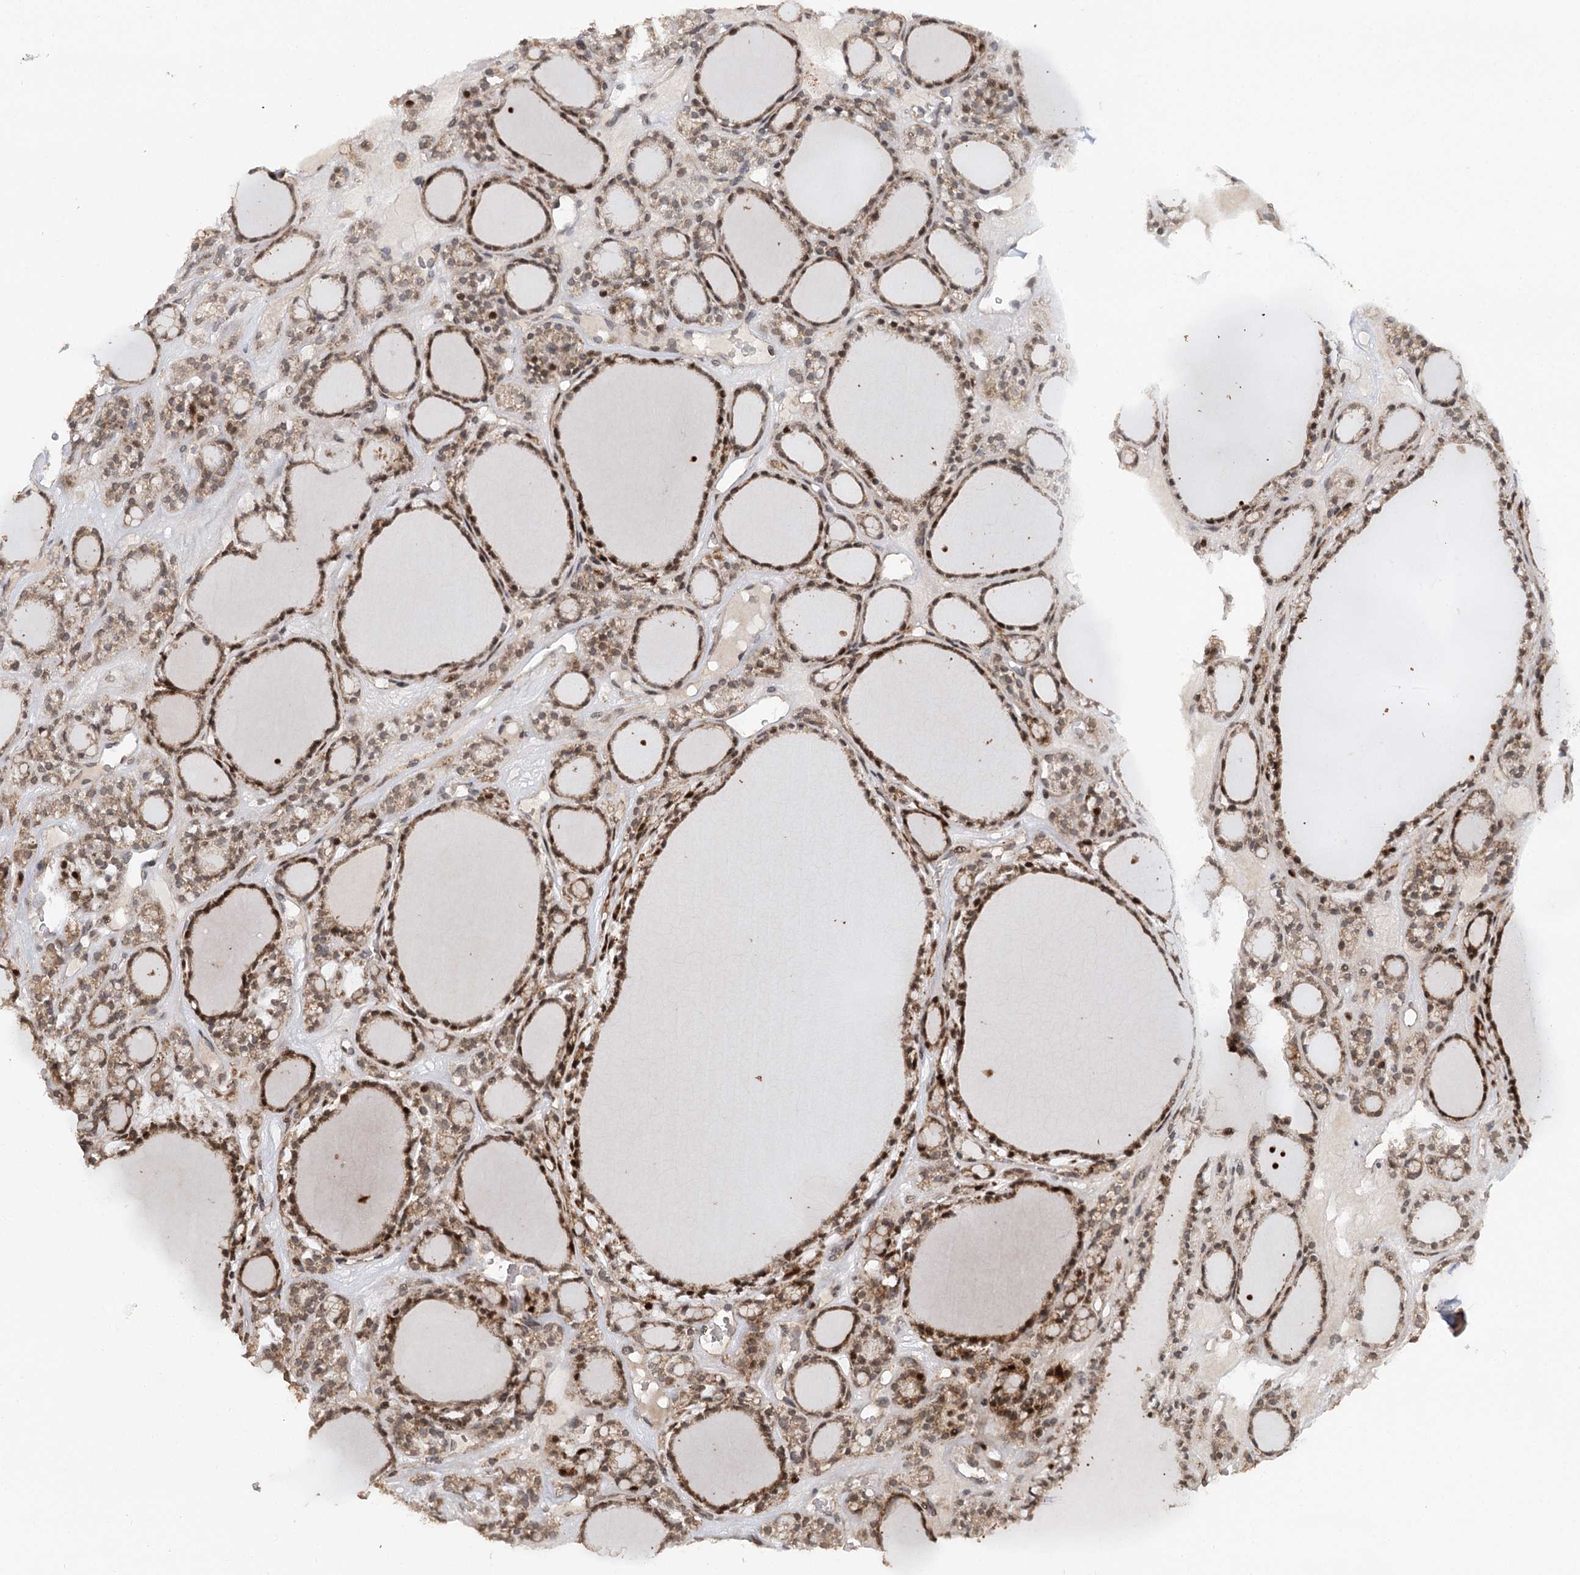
{"staining": {"intensity": "moderate", "quantity": ">75%", "location": "cytoplasmic/membranous,nuclear"}, "tissue": "thyroid gland", "cell_type": "Glandular cells", "image_type": "normal", "snomed": [{"axis": "morphology", "description": "Normal tissue, NOS"}, {"axis": "topography", "description": "Thyroid gland"}], "caption": "This micrograph reveals IHC staining of unremarkable thyroid gland, with medium moderate cytoplasmic/membranous,nuclear positivity in approximately >75% of glandular cells.", "gene": "ZNRF3", "patient": {"sex": "female", "age": 28}}